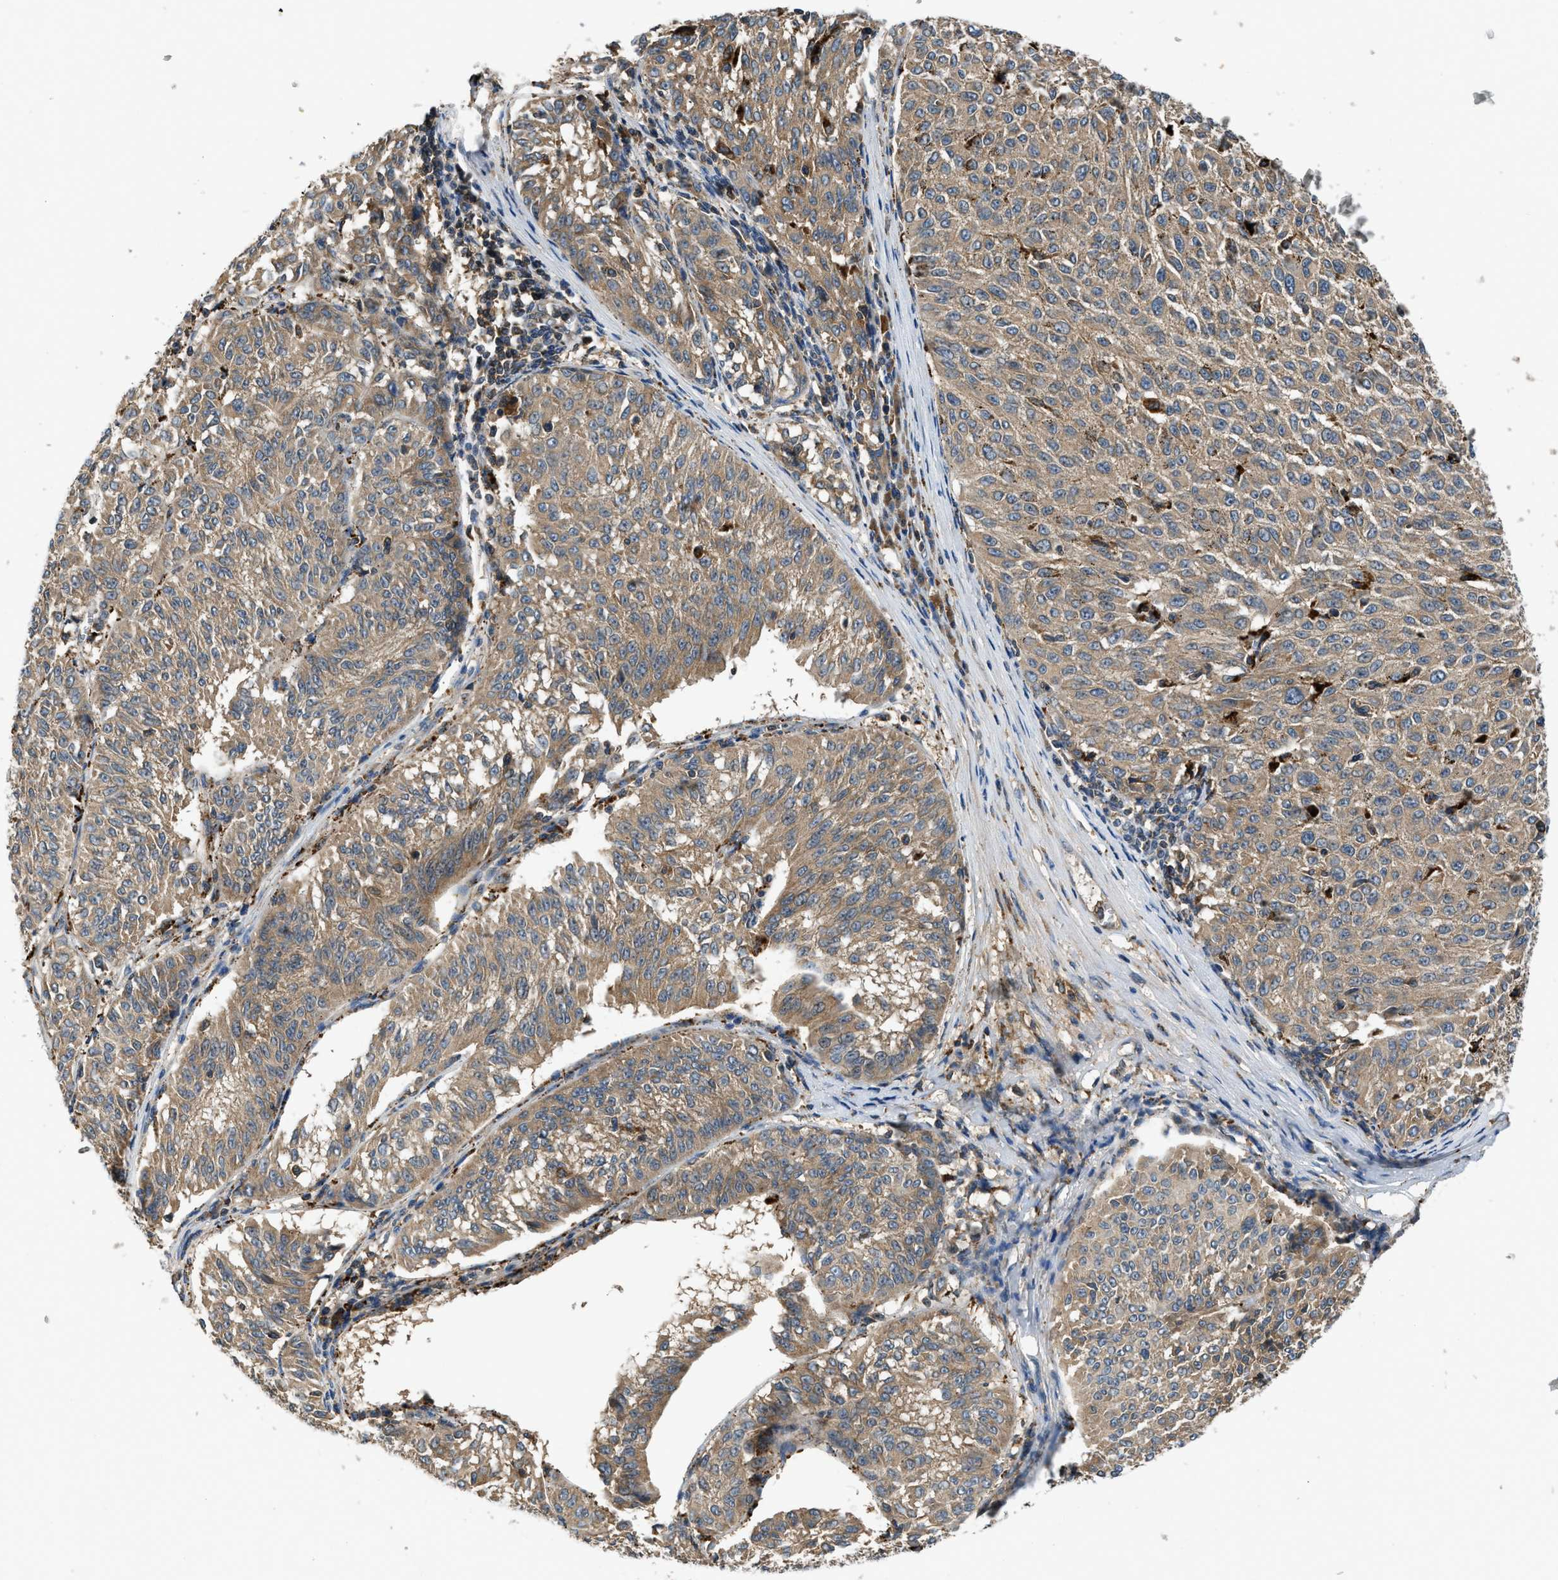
{"staining": {"intensity": "moderate", "quantity": ">75%", "location": "cytoplasmic/membranous"}, "tissue": "melanoma", "cell_type": "Tumor cells", "image_type": "cancer", "snomed": [{"axis": "morphology", "description": "Malignant melanoma, NOS"}, {"axis": "topography", "description": "Skin"}], "caption": "Immunohistochemical staining of human malignant melanoma reveals medium levels of moderate cytoplasmic/membranous positivity in approximately >75% of tumor cells.", "gene": "PAFAH2", "patient": {"sex": "female", "age": 72}}